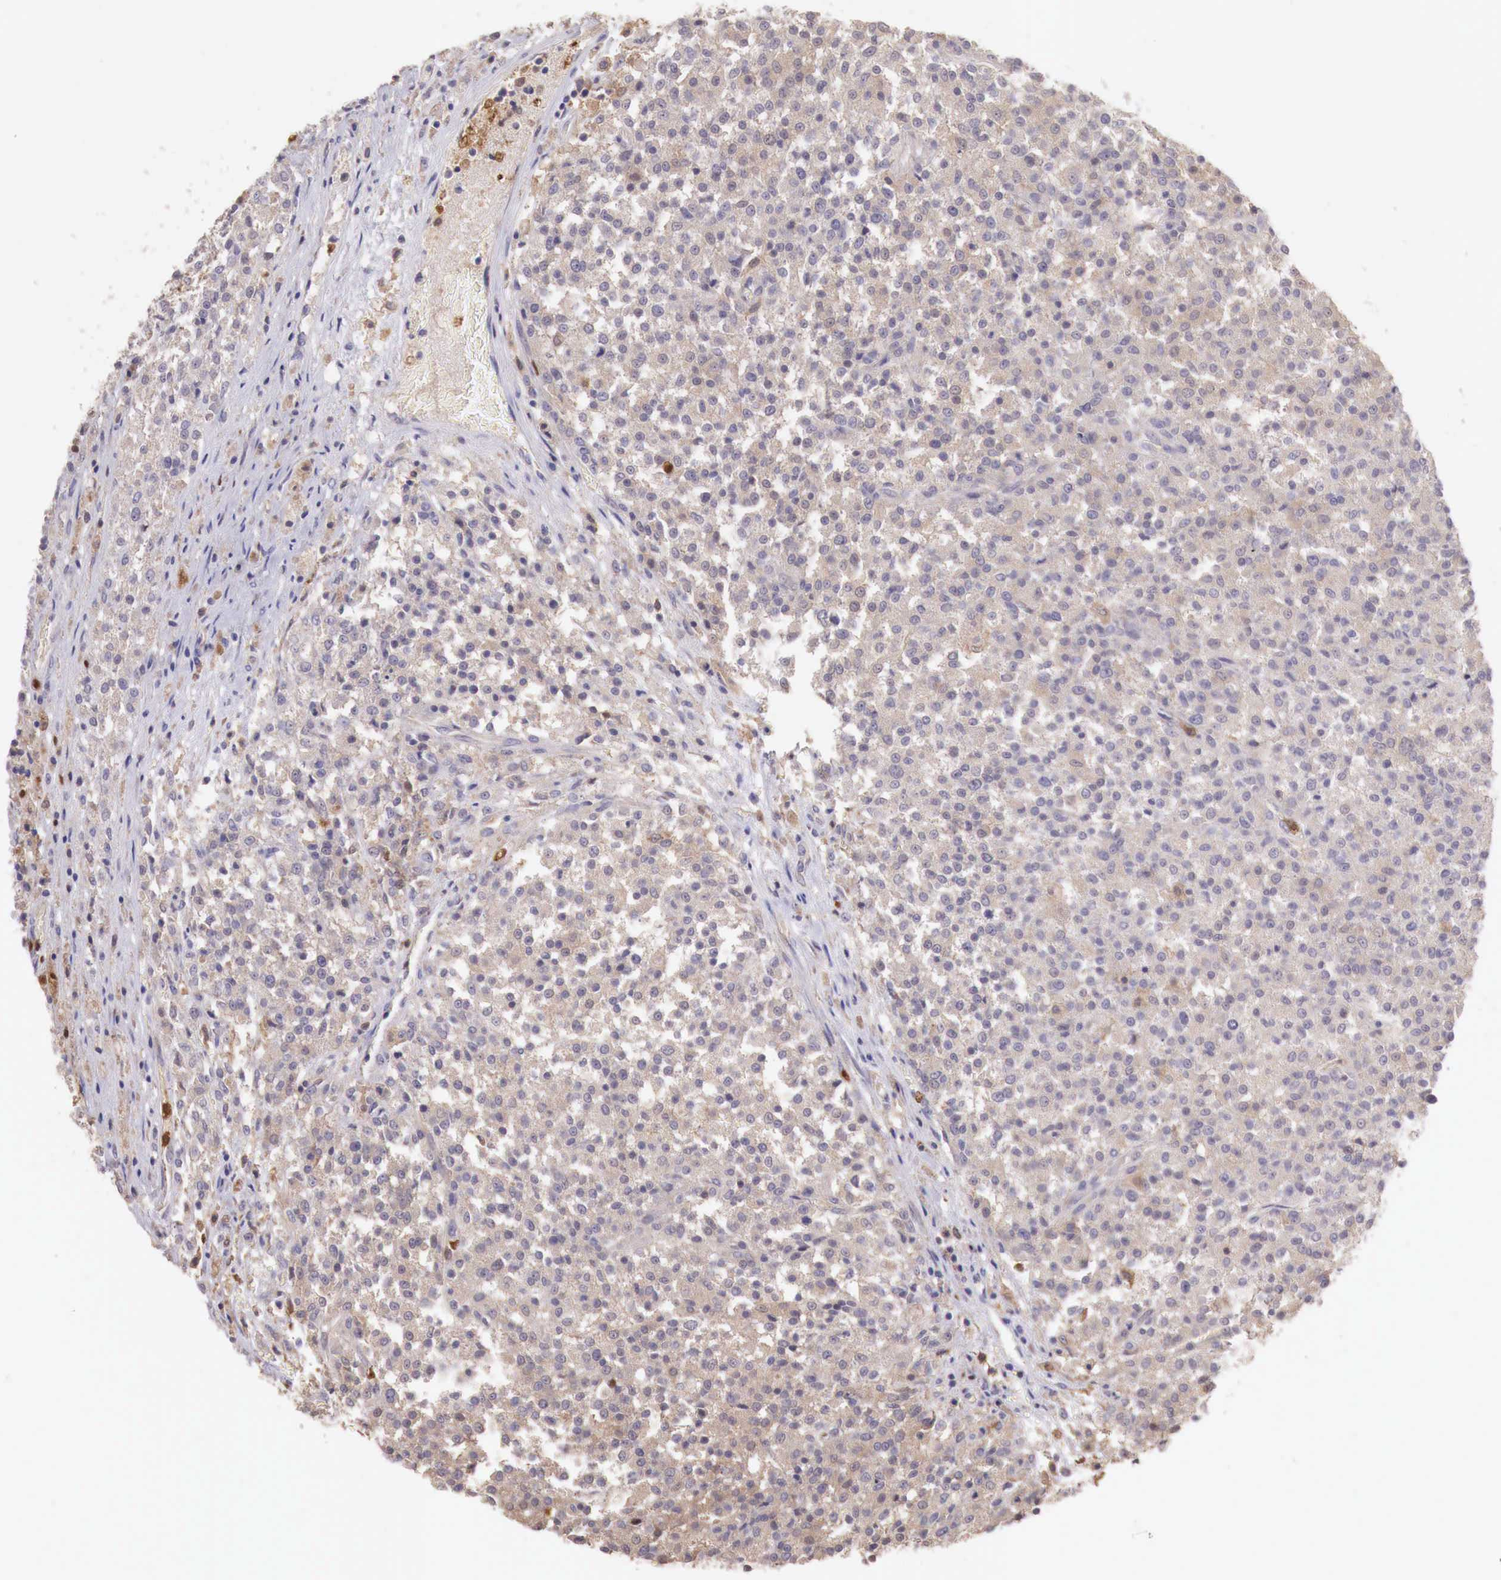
{"staining": {"intensity": "weak", "quantity": ">75%", "location": "cytoplasmic/membranous"}, "tissue": "testis cancer", "cell_type": "Tumor cells", "image_type": "cancer", "snomed": [{"axis": "morphology", "description": "Seminoma, NOS"}, {"axis": "topography", "description": "Testis"}], "caption": "Testis cancer (seminoma) stained with DAB immunohistochemistry (IHC) reveals low levels of weak cytoplasmic/membranous positivity in approximately >75% of tumor cells. (Stains: DAB in brown, nuclei in blue, Microscopy: brightfield microscopy at high magnification).", "gene": "GAB2", "patient": {"sex": "male", "age": 59}}